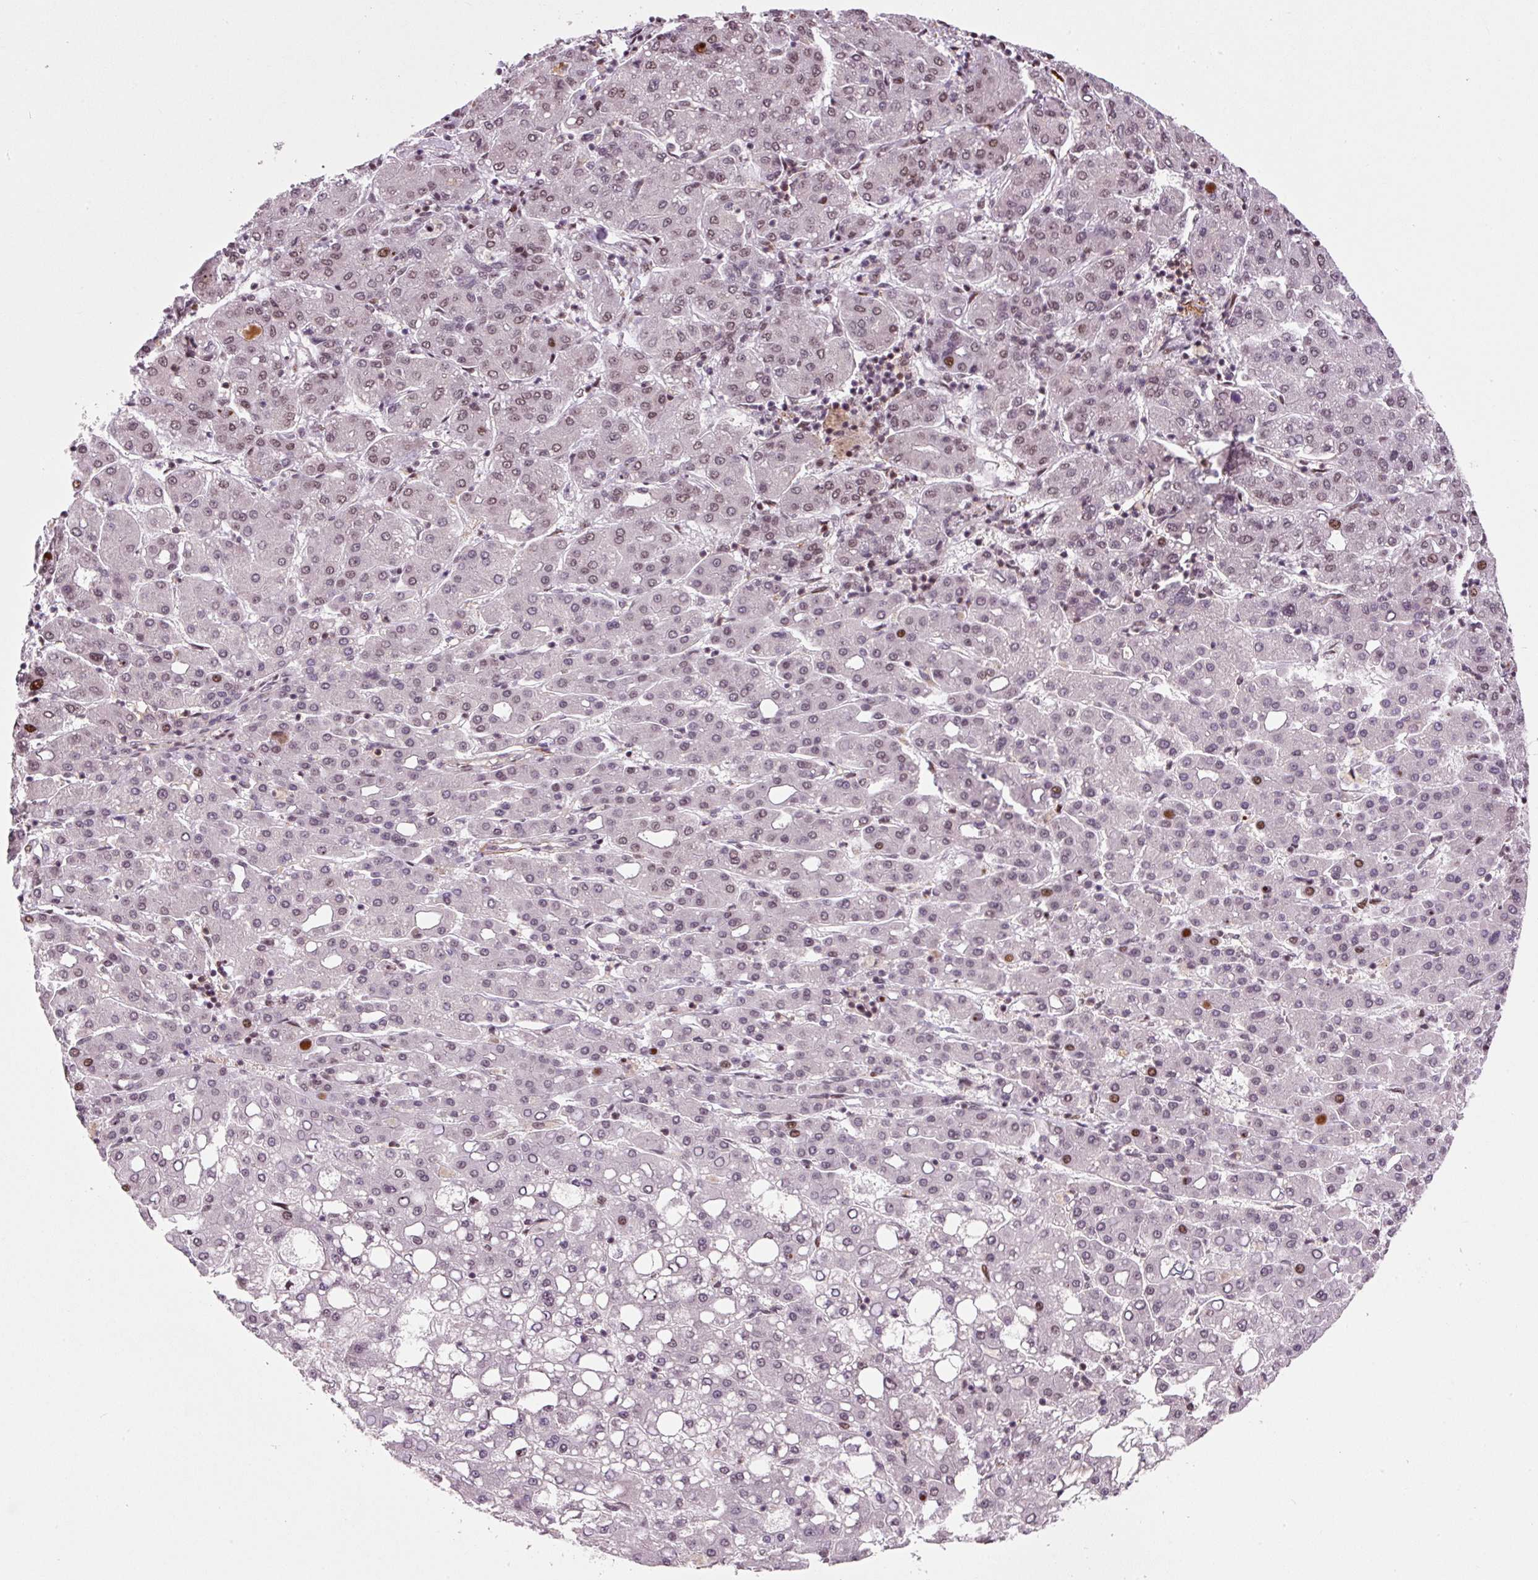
{"staining": {"intensity": "weak", "quantity": "25%-75%", "location": "nuclear"}, "tissue": "liver cancer", "cell_type": "Tumor cells", "image_type": "cancer", "snomed": [{"axis": "morphology", "description": "Carcinoma, Hepatocellular, NOS"}, {"axis": "topography", "description": "Liver"}], "caption": "High-magnification brightfield microscopy of liver cancer (hepatocellular carcinoma) stained with DAB (3,3'-diaminobenzidine) (brown) and counterstained with hematoxylin (blue). tumor cells exhibit weak nuclear expression is seen in approximately25%-75% of cells.", "gene": "CCNL2", "patient": {"sex": "male", "age": 65}}